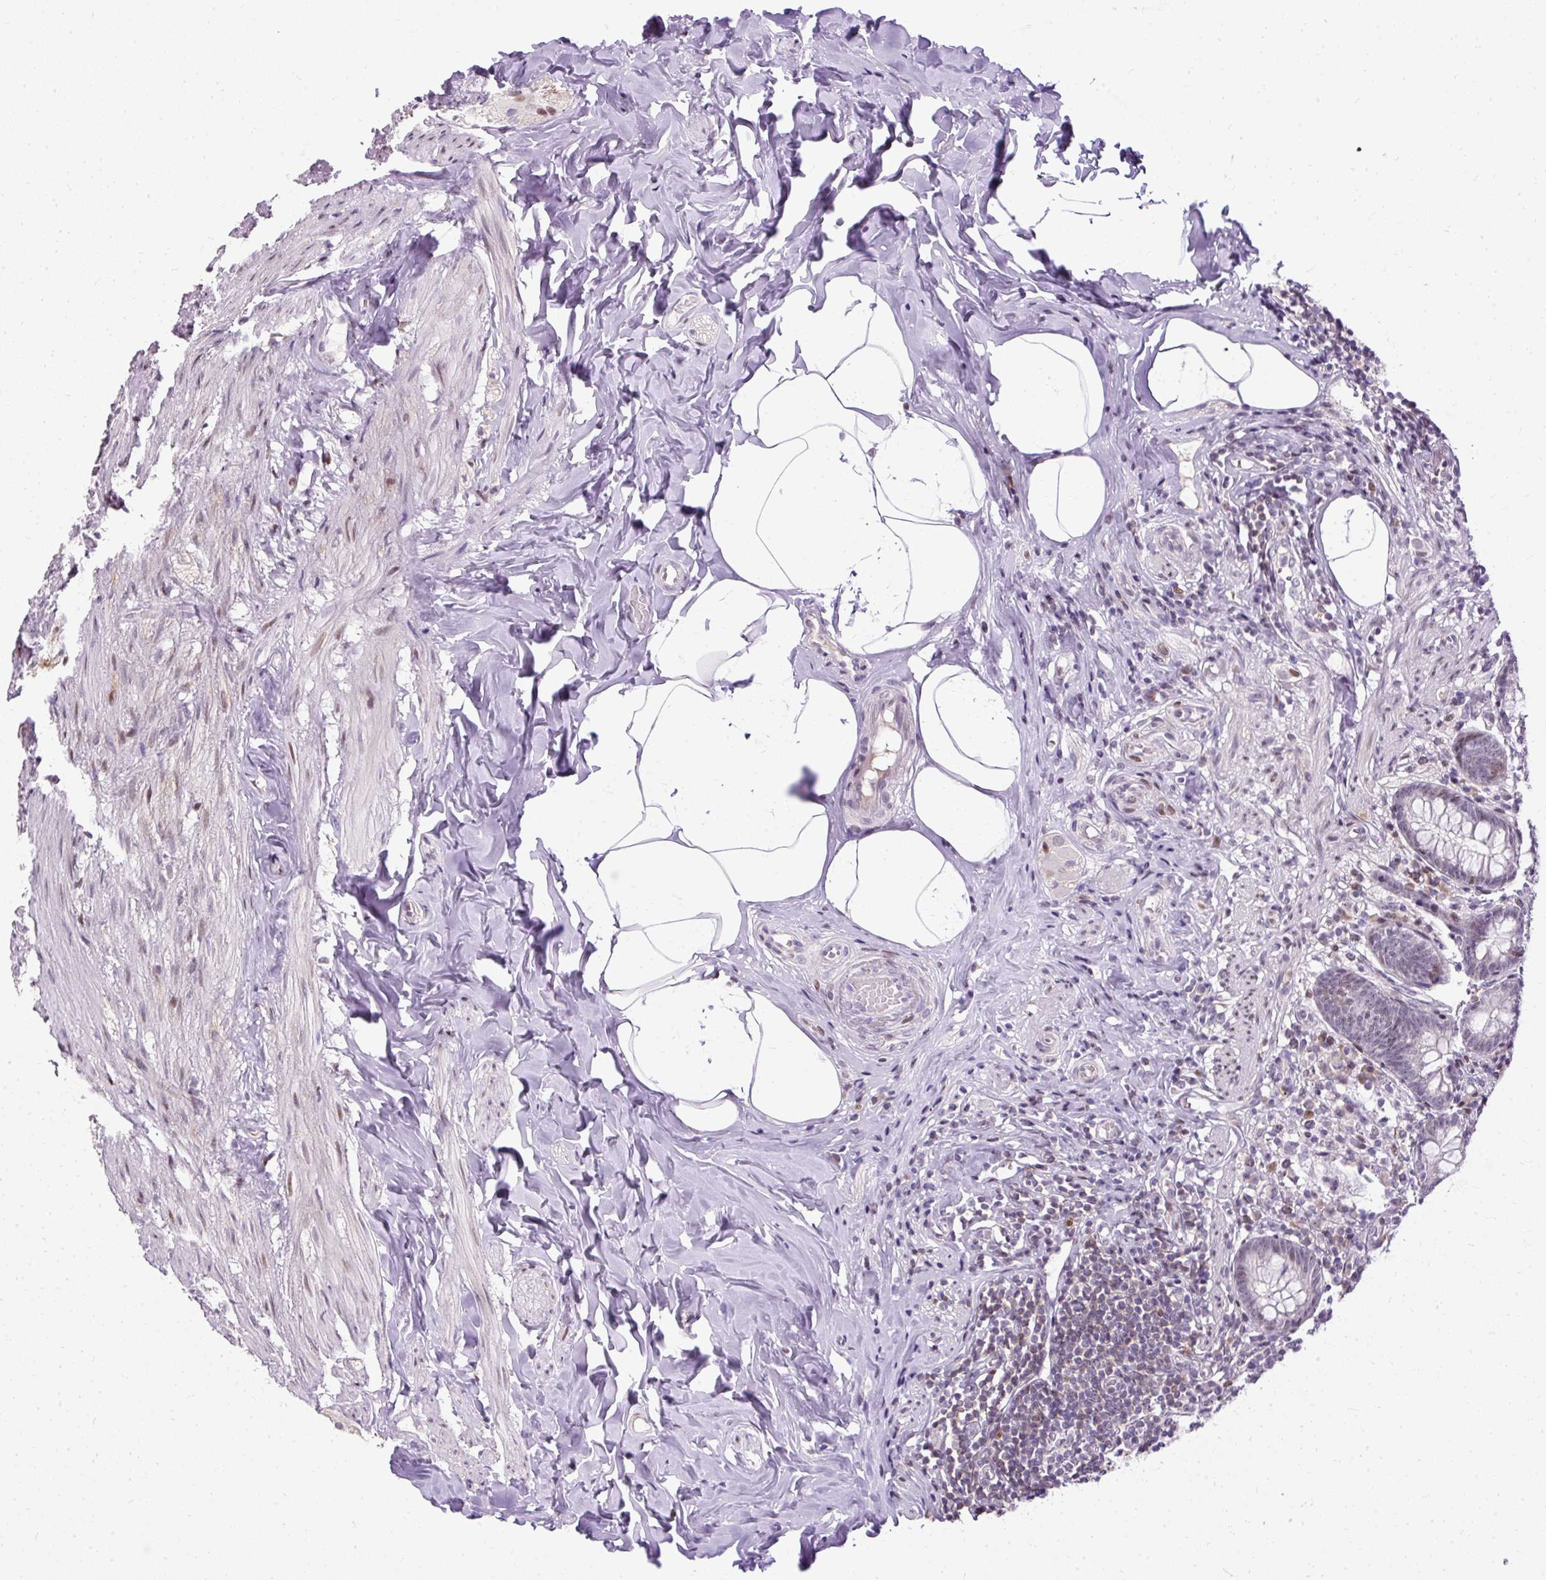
{"staining": {"intensity": "moderate", "quantity": "25%-75%", "location": "nuclear"}, "tissue": "appendix", "cell_type": "Glandular cells", "image_type": "normal", "snomed": [{"axis": "morphology", "description": "Normal tissue, NOS"}, {"axis": "topography", "description": "Appendix"}], "caption": "Immunohistochemistry (IHC) of unremarkable appendix exhibits medium levels of moderate nuclear positivity in approximately 25%-75% of glandular cells.", "gene": "ARHGEF18", "patient": {"sex": "male", "age": 55}}